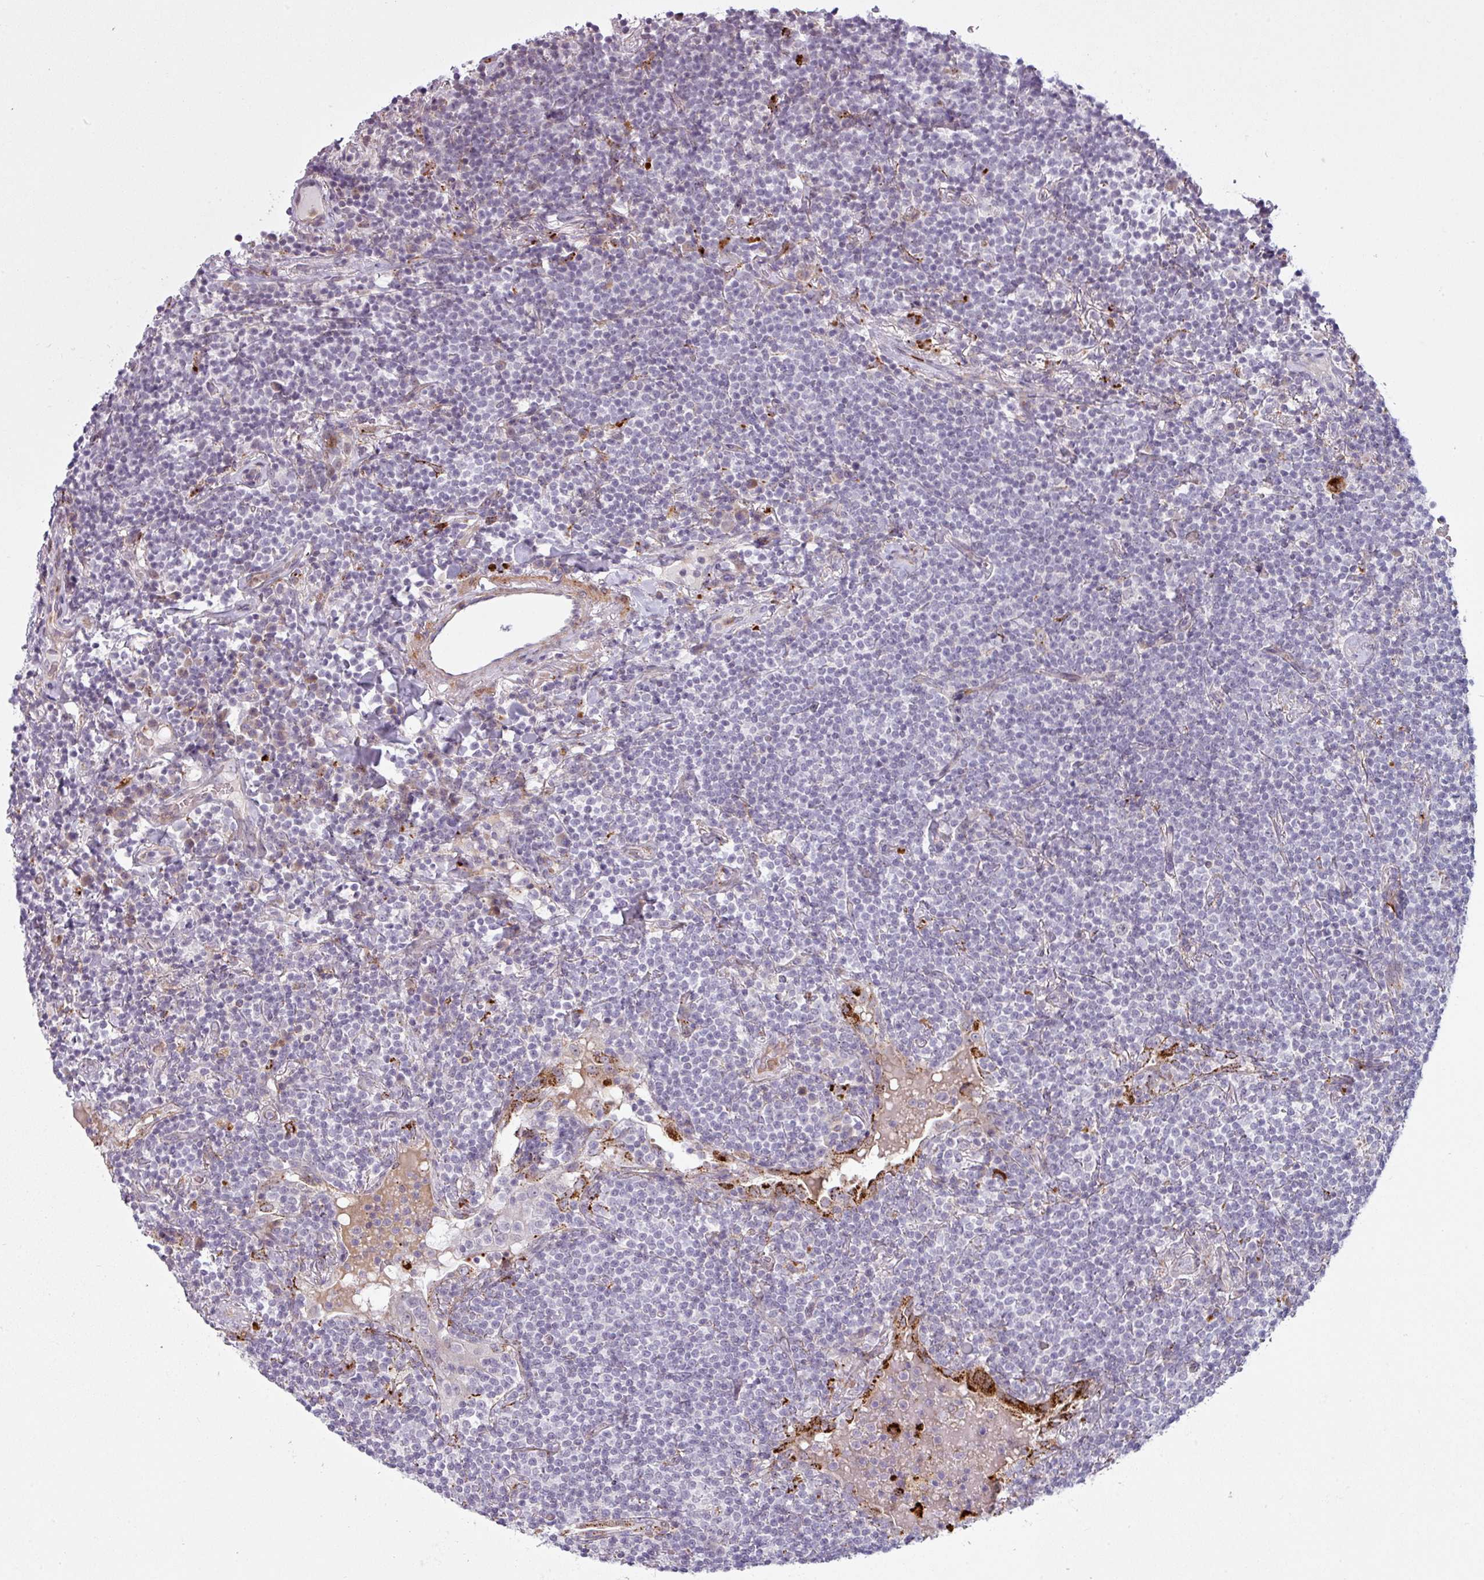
{"staining": {"intensity": "negative", "quantity": "none", "location": "none"}, "tissue": "lymphoma", "cell_type": "Tumor cells", "image_type": "cancer", "snomed": [{"axis": "morphology", "description": "Malignant lymphoma, non-Hodgkin's type, Low grade"}, {"axis": "topography", "description": "Lung"}], "caption": "Malignant lymphoma, non-Hodgkin's type (low-grade) was stained to show a protein in brown. There is no significant positivity in tumor cells. (DAB (3,3'-diaminobenzidine) IHC visualized using brightfield microscopy, high magnification).", "gene": "MAP7D2", "patient": {"sex": "female", "age": 71}}